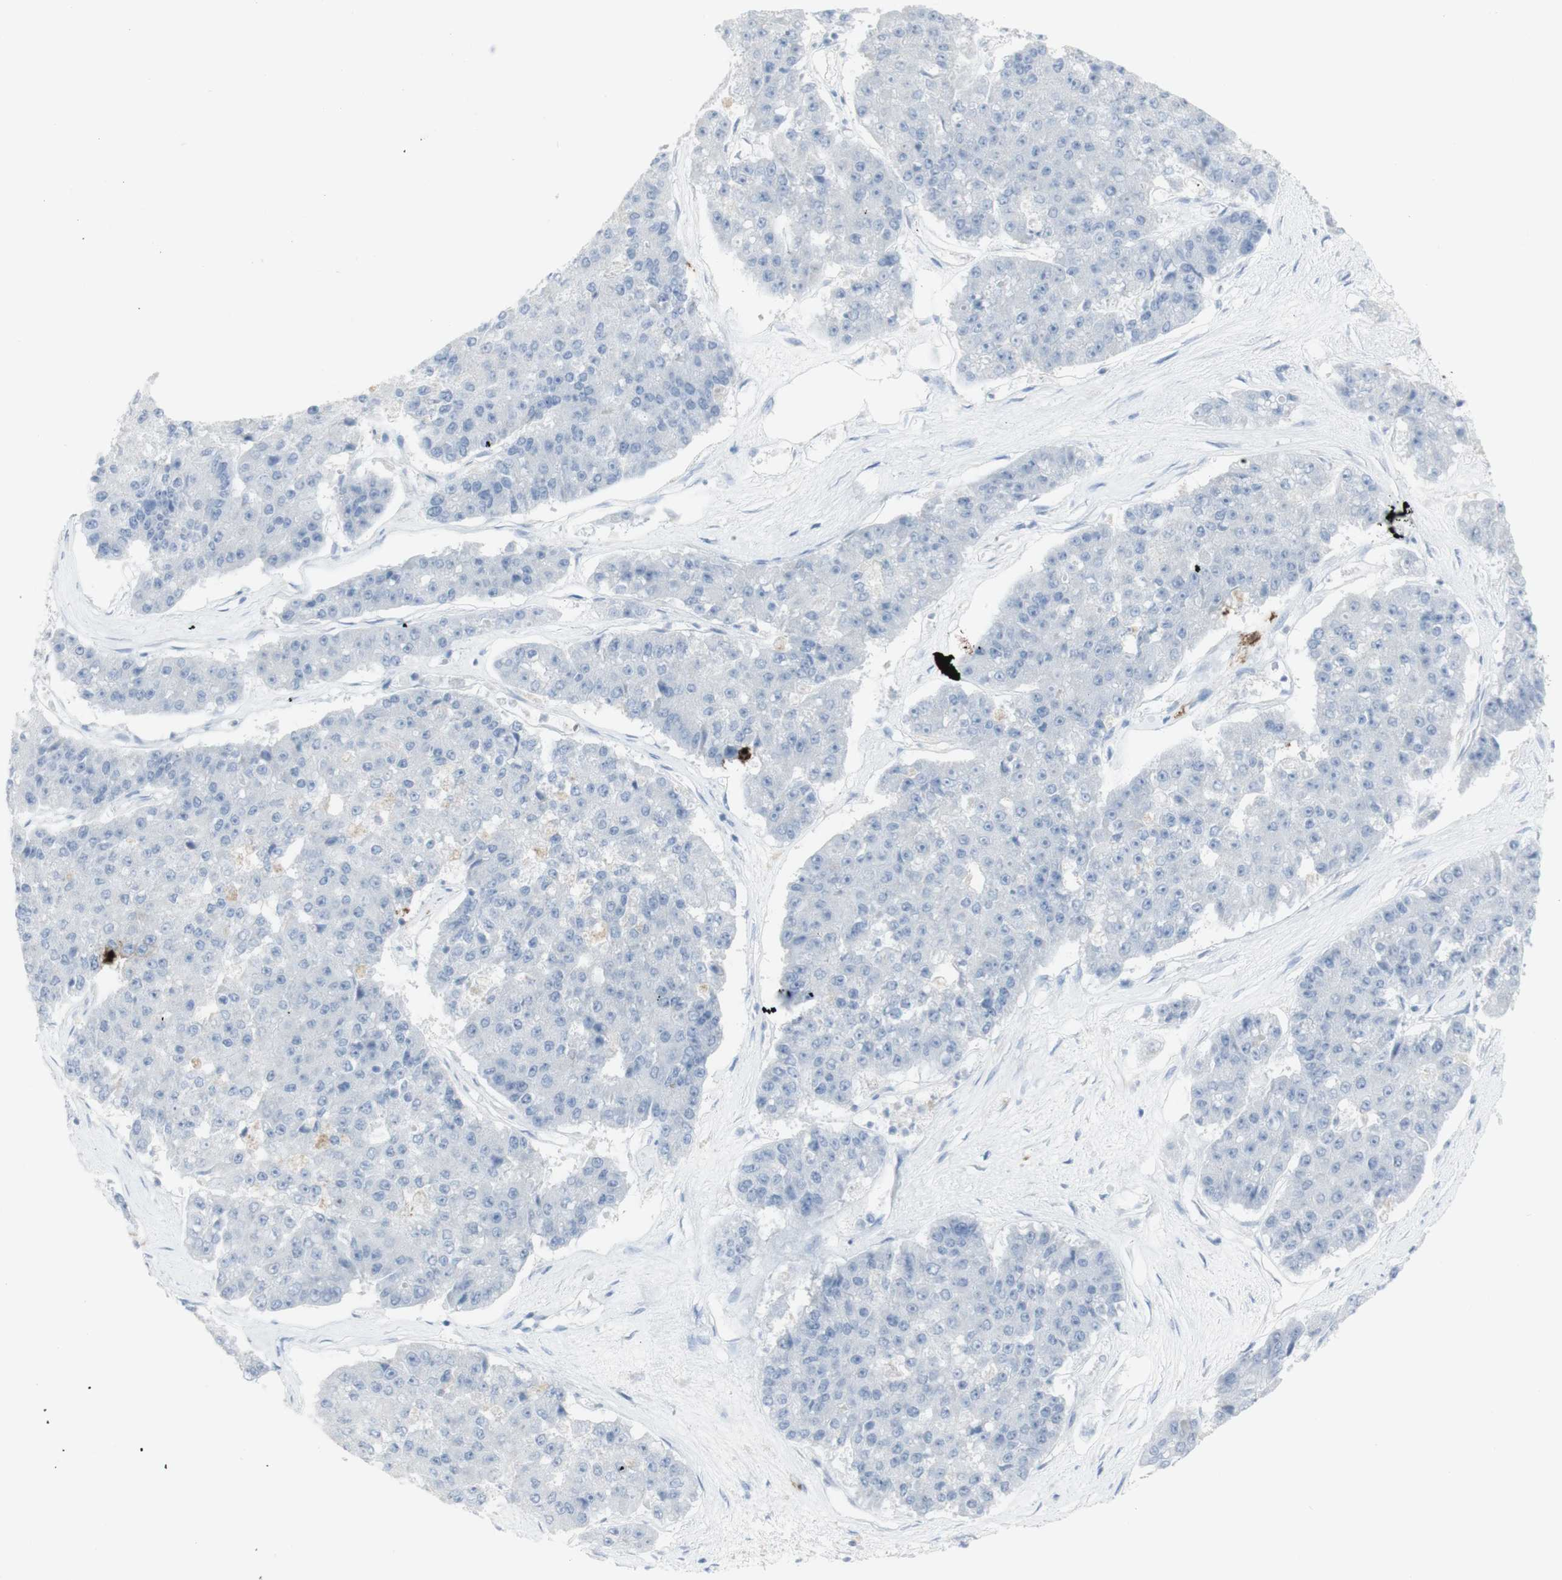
{"staining": {"intensity": "negative", "quantity": "none", "location": "none"}, "tissue": "pancreatic cancer", "cell_type": "Tumor cells", "image_type": "cancer", "snomed": [{"axis": "morphology", "description": "Adenocarcinoma, NOS"}, {"axis": "topography", "description": "Pancreas"}], "caption": "Immunohistochemistry micrograph of neoplastic tissue: adenocarcinoma (pancreatic) stained with DAB (3,3'-diaminobenzidine) demonstrates no significant protein expression in tumor cells. Nuclei are stained in blue.", "gene": "CD207", "patient": {"sex": "male", "age": 50}}